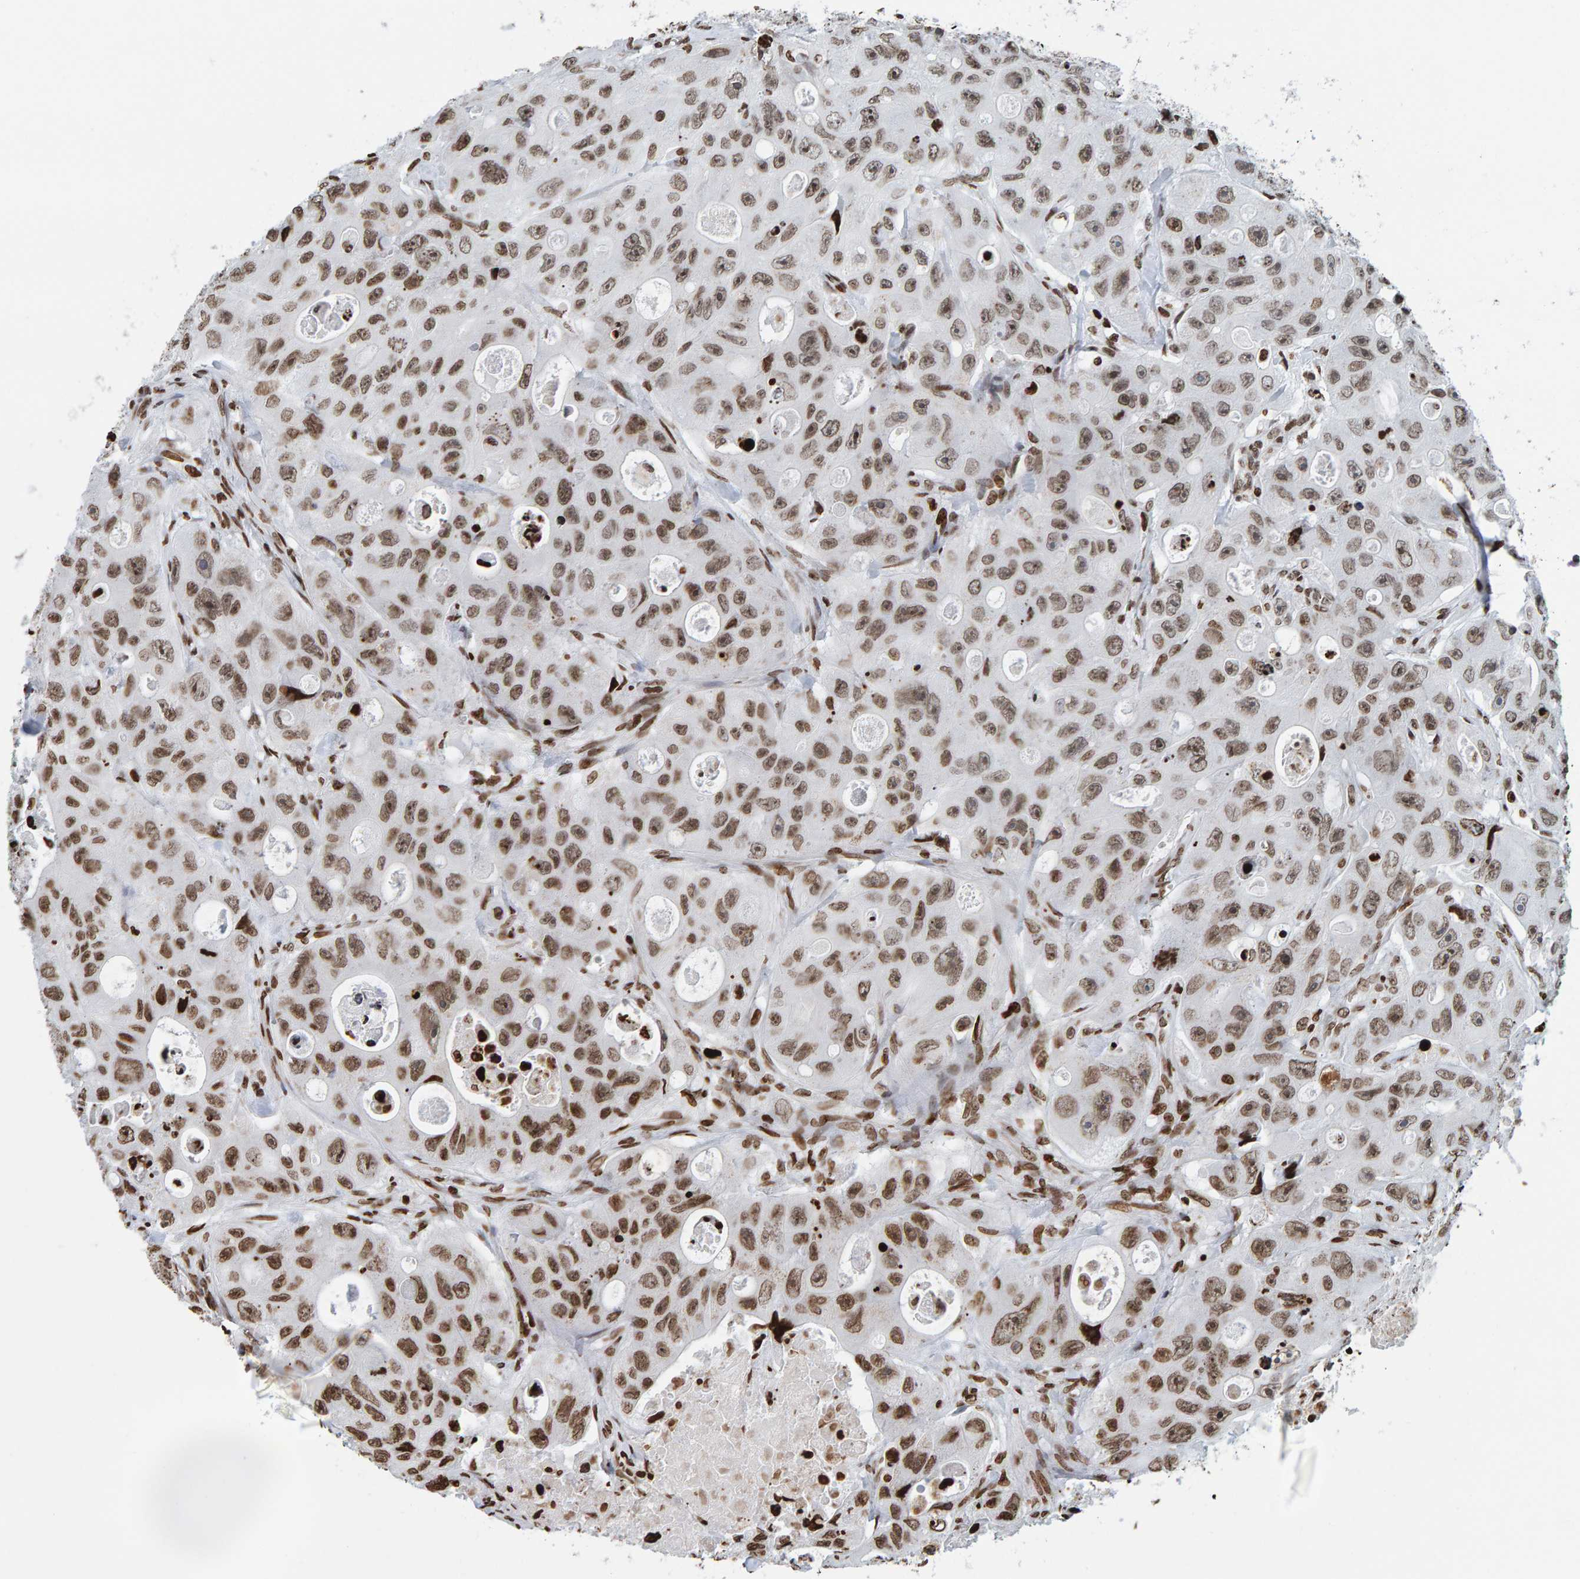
{"staining": {"intensity": "moderate", "quantity": ">75%", "location": "nuclear"}, "tissue": "colorectal cancer", "cell_type": "Tumor cells", "image_type": "cancer", "snomed": [{"axis": "morphology", "description": "Adenocarcinoma, NOS"}, {"axis": "topography", "description": "Colon"}], "caption": "High-magnification brightfield microscopy of adenocarcinoma (colorectal) stained with DAB (3,3'-diaminobenzidine) (brown) and counterstained with hematoxylin (blue). tumor cells exhibit moderate nuclear expression is present in approximately>75% of cells. (DAB IHC, brown staining for protein, blue staining for nuclei).", "gene": "BRF2", "patient": {"sex": "female", "age": 46}}